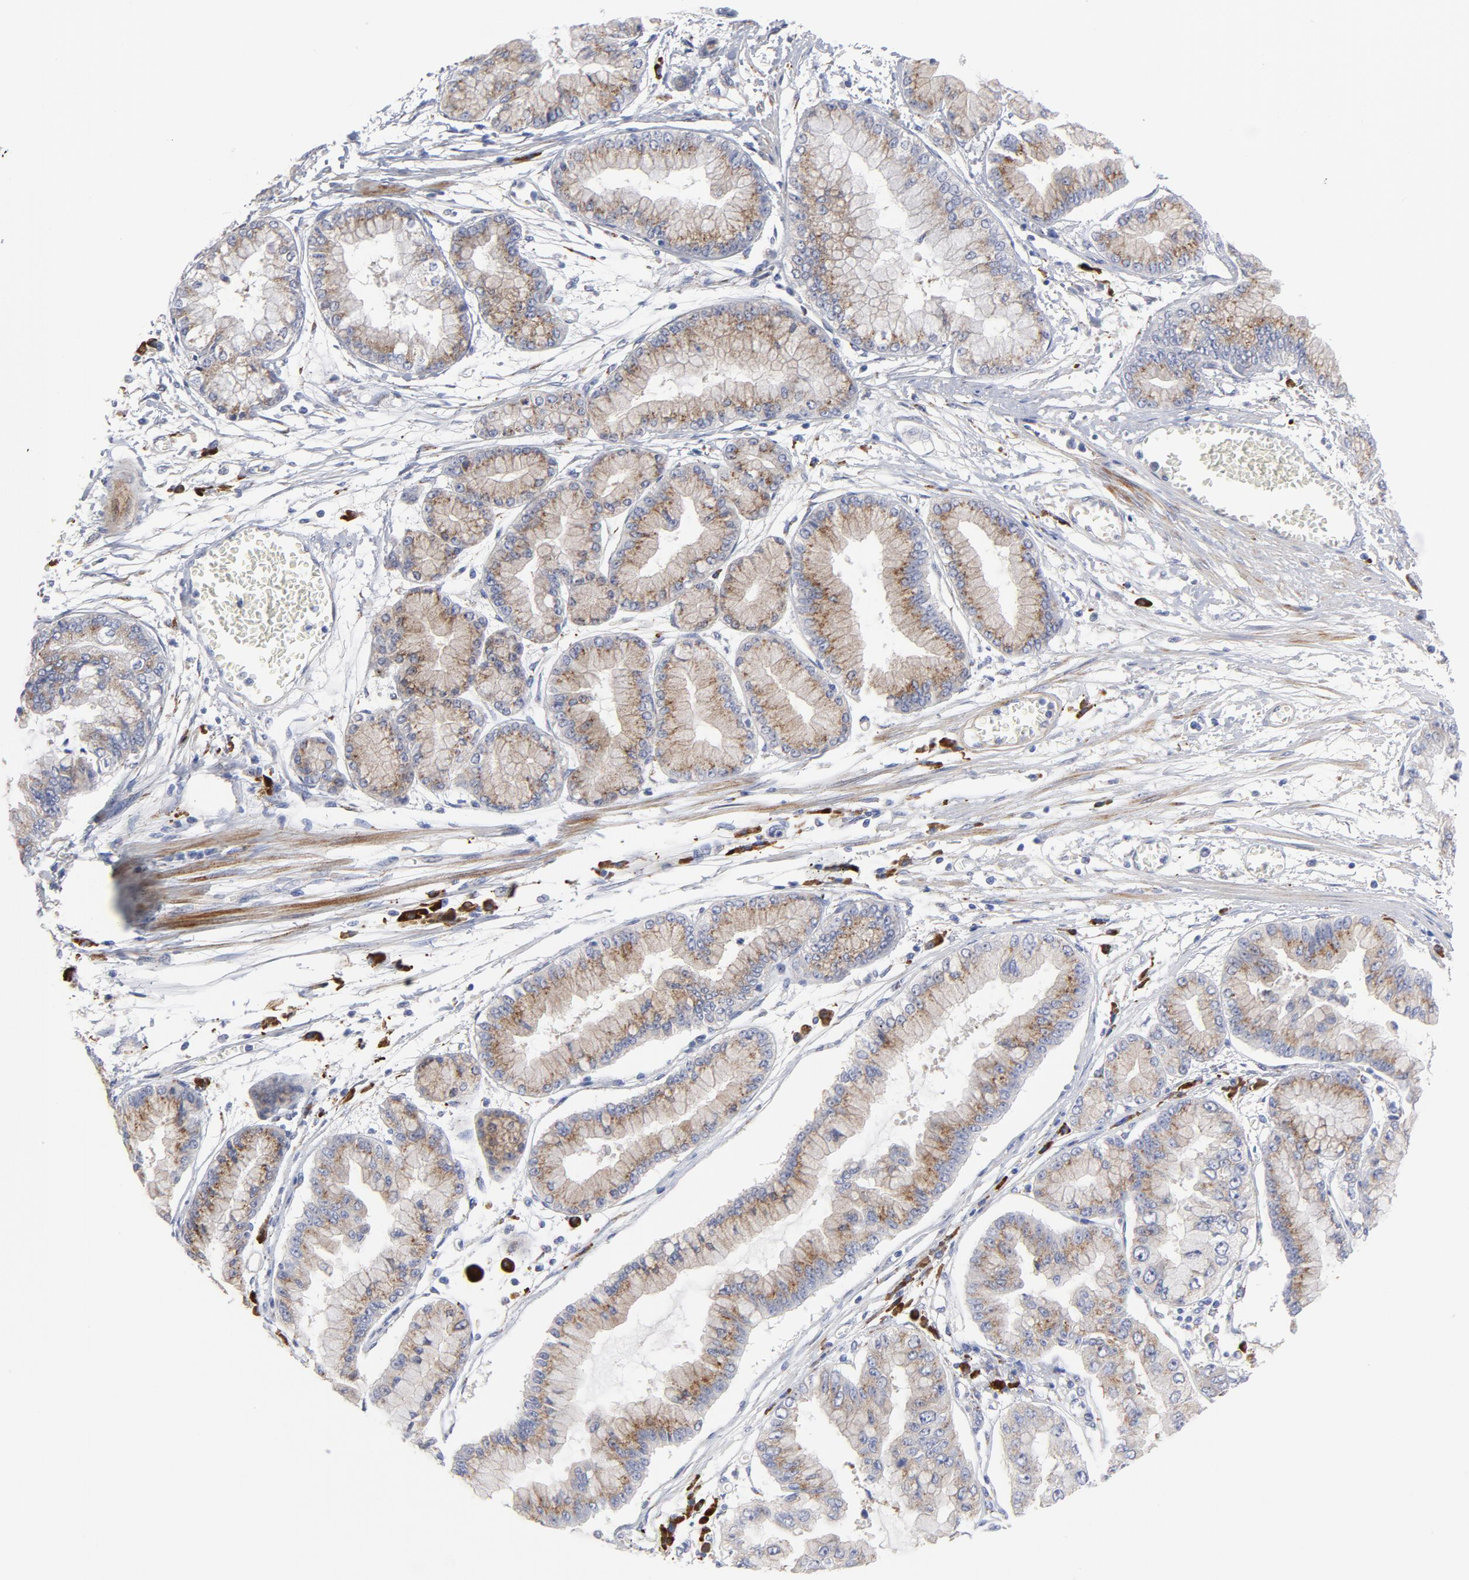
{"staining": {"intensity": "weak", "quantity": ">75%", "location": "cytoplasmic/membranous"}, "tissue": "liver cancer", "cell_type": "Tumor cells", "image_type": "cancer", "snomed": [{"axis": "morphology", "description": "Cholangiocarcinoma"}, {"axis": "topography", "description": "Liver"}], "caption": "There is low levels of weak cytoplasmic/membranous expression in tumor cells of liver cancer, as demonstrated by immunohistochemical staining (brown color).", "gene": "RAPGEF3", "patient": {"sex": "female", "age": 79}}